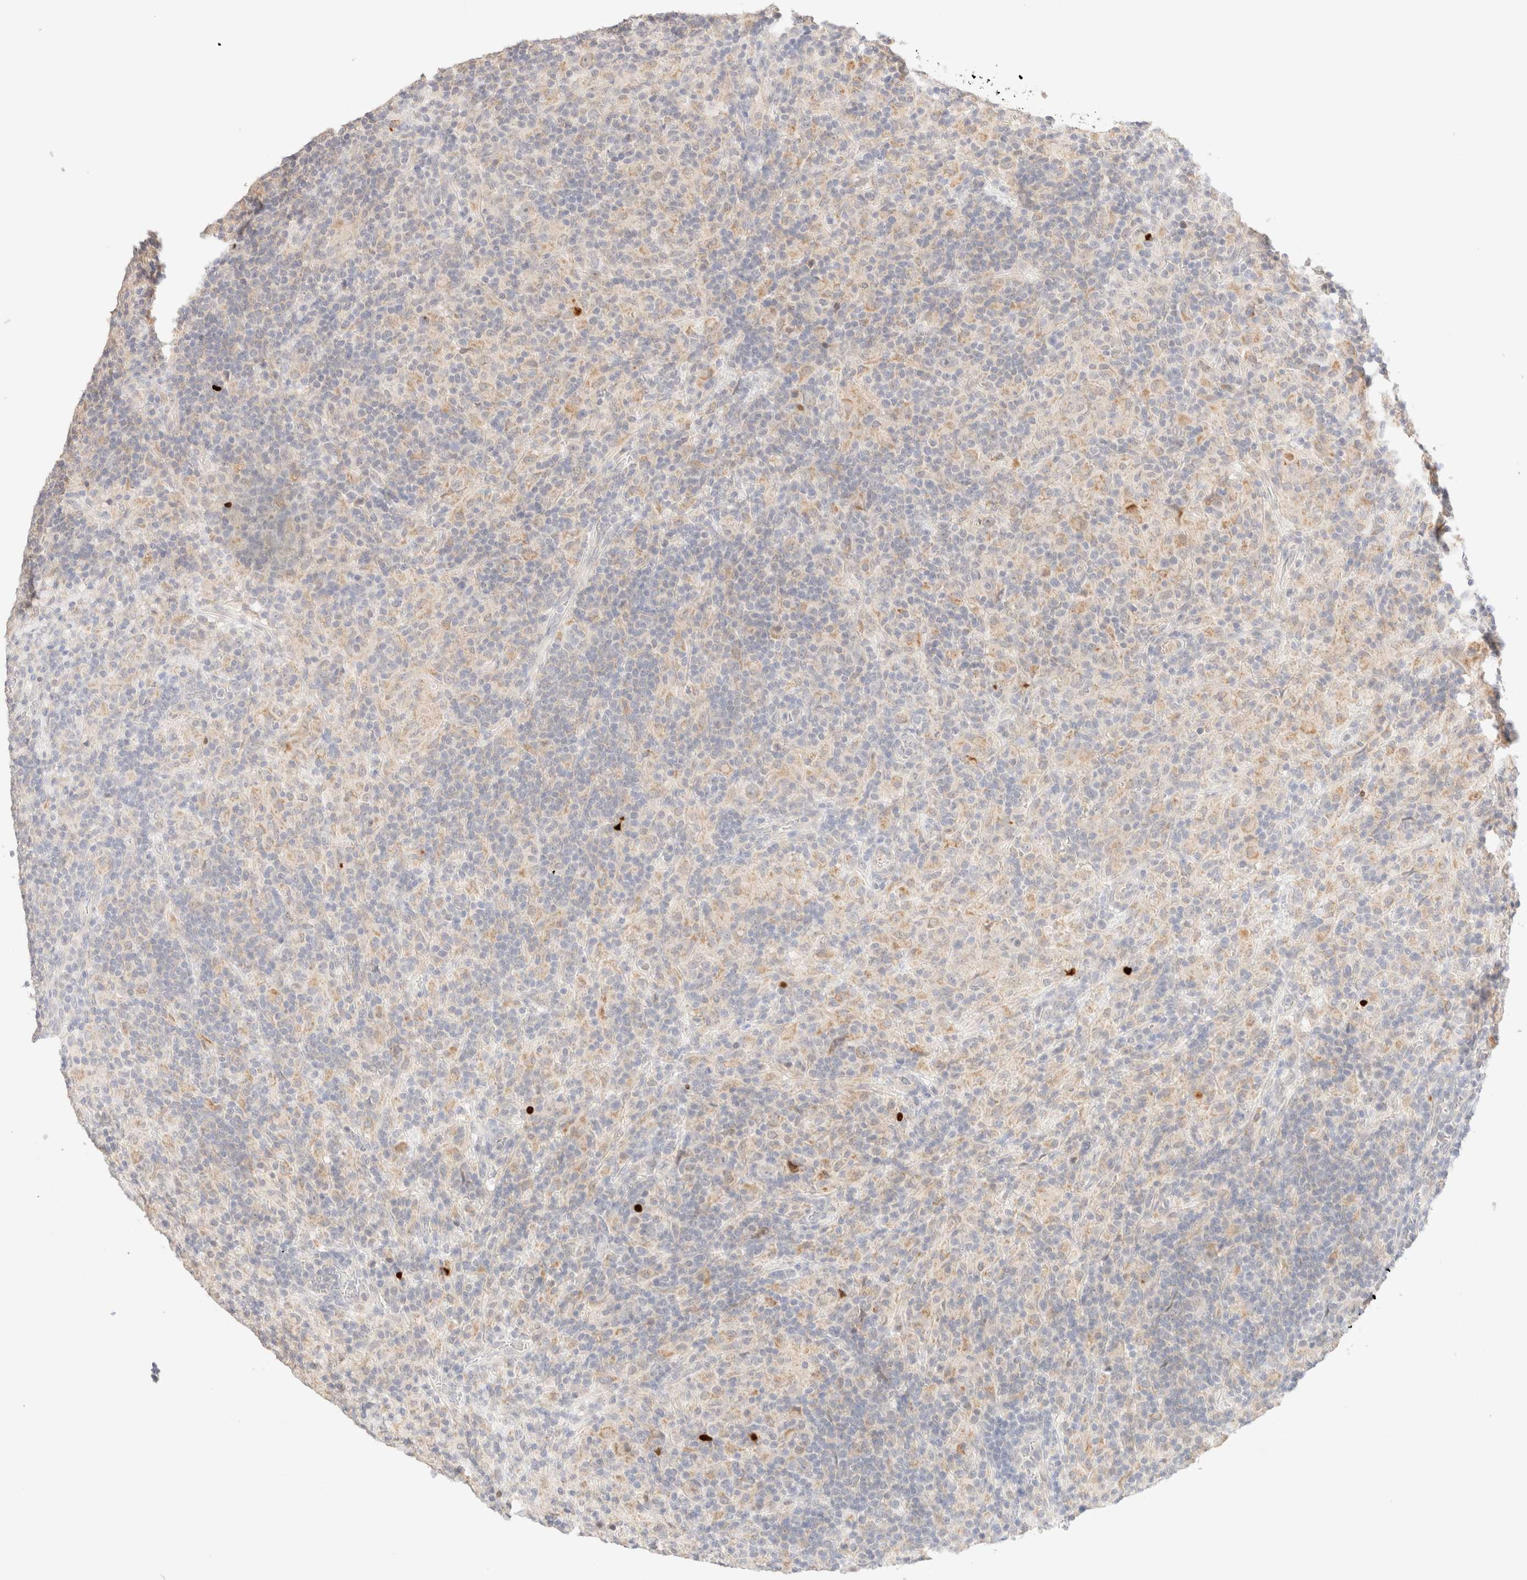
{"staining": {"intensity": "negative", "quantity": "none", "location": "none"}, "tissue": "lymphoma", "cell_type": "Tumor cells", "image_type": "cancer", "snomed": [{"axis": "morphology", "description": "Hodgkin's disease, NOS"}, {"axis": "topography", "description": "Lymph node"}], "caption": "Immunohistochemistry (IHC) micrograph of neoplastic tissue: lymphoma stained with DAB displays no significant protein positivity in tumor cells. The staining is performed using DAB brown chromogen with nuclei counter-stained in using hematoxylin.", "gene": "SNTB1", "patient": {"sex": "male", "age": 70}}